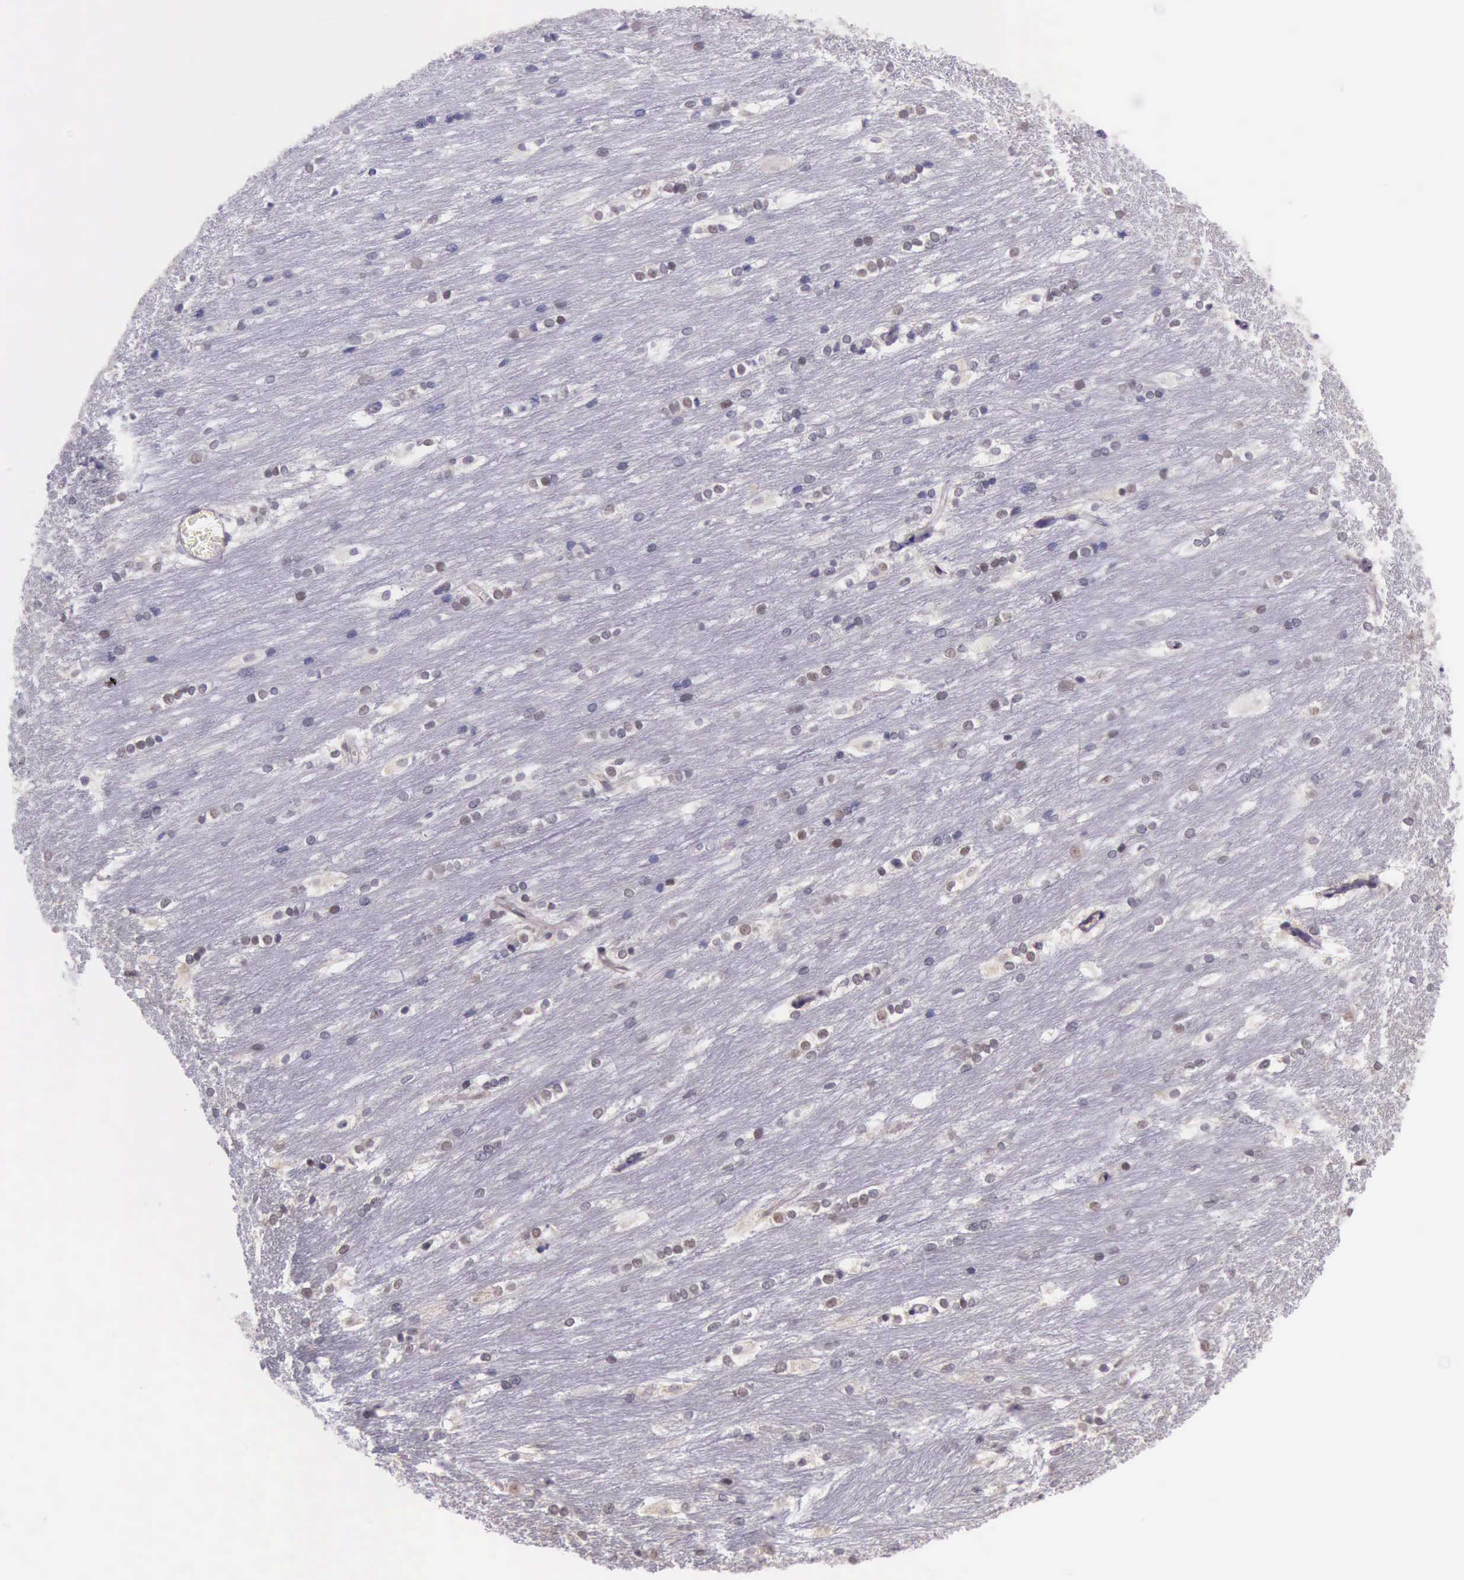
{"staining": {"intensity": "negative", "quantity": "none", "location": "none"}, "tissue": "caudate", "cell_type": "Glial cells", "image_type": "normal", "snomed": [{"axis": "morphology", "description": "Normal tissue, NOS"}, {"axis": "topography", "description": "Lateral ventricle wall"}], "caption": "High power microscopy photomicrograph of an IHC histopathology image of normal caudate, revealing no significant positivity in glial cells. (IHC, brightfield microscopy, high magnification).", "gene": "PARP1", "patient": {"sex": "female", "age": 19}}